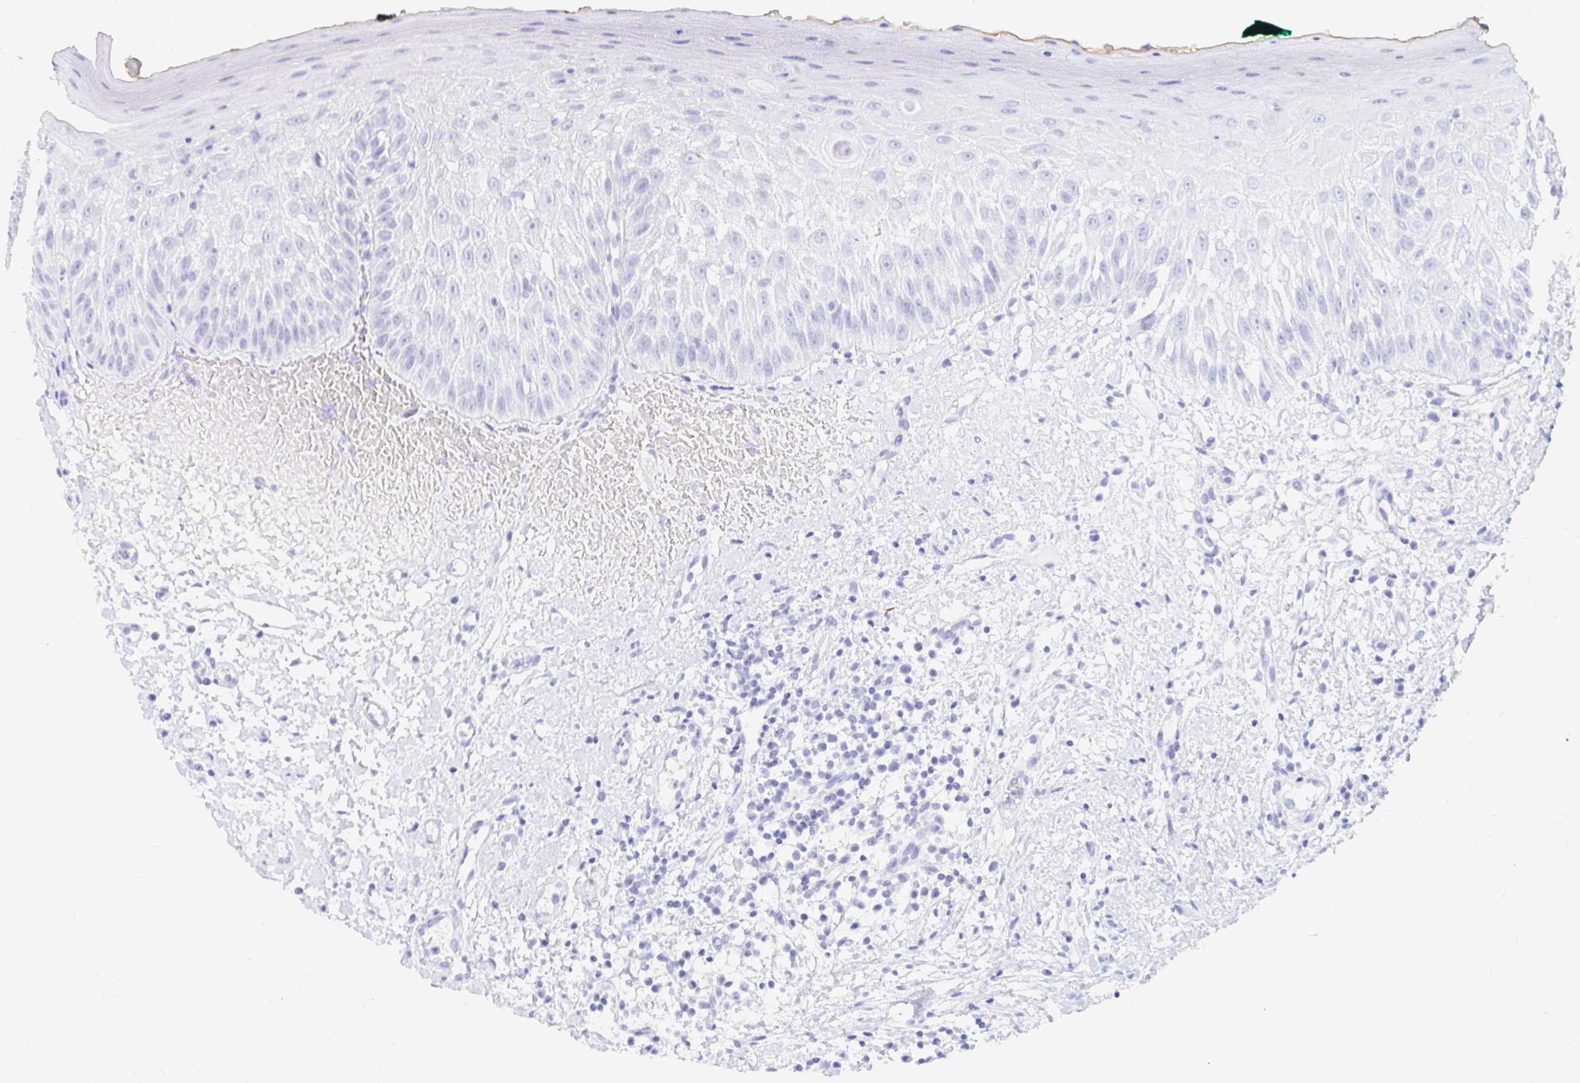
{"staining": {"intensity": "negative", "quantity": "none", "location": "none"}, "tissue": "oral mucosa", "cell_type": "Squamous epithelial cells", "image_type": "normal", "snomed": [{"axis": "morphology", "description": "Normal tissue, NOS"}, {"axis": "topography", "description": "Oral tissue"}, {"axis": "topography", "description": "Tounge, NOS"}], "caption": "Immunohistochemical staining of benign oral mucosa shows no significant expression in squamous epithelial cells.", "gene": "PPP1R1B", "patient": {"sex": "male", "age": 83}}